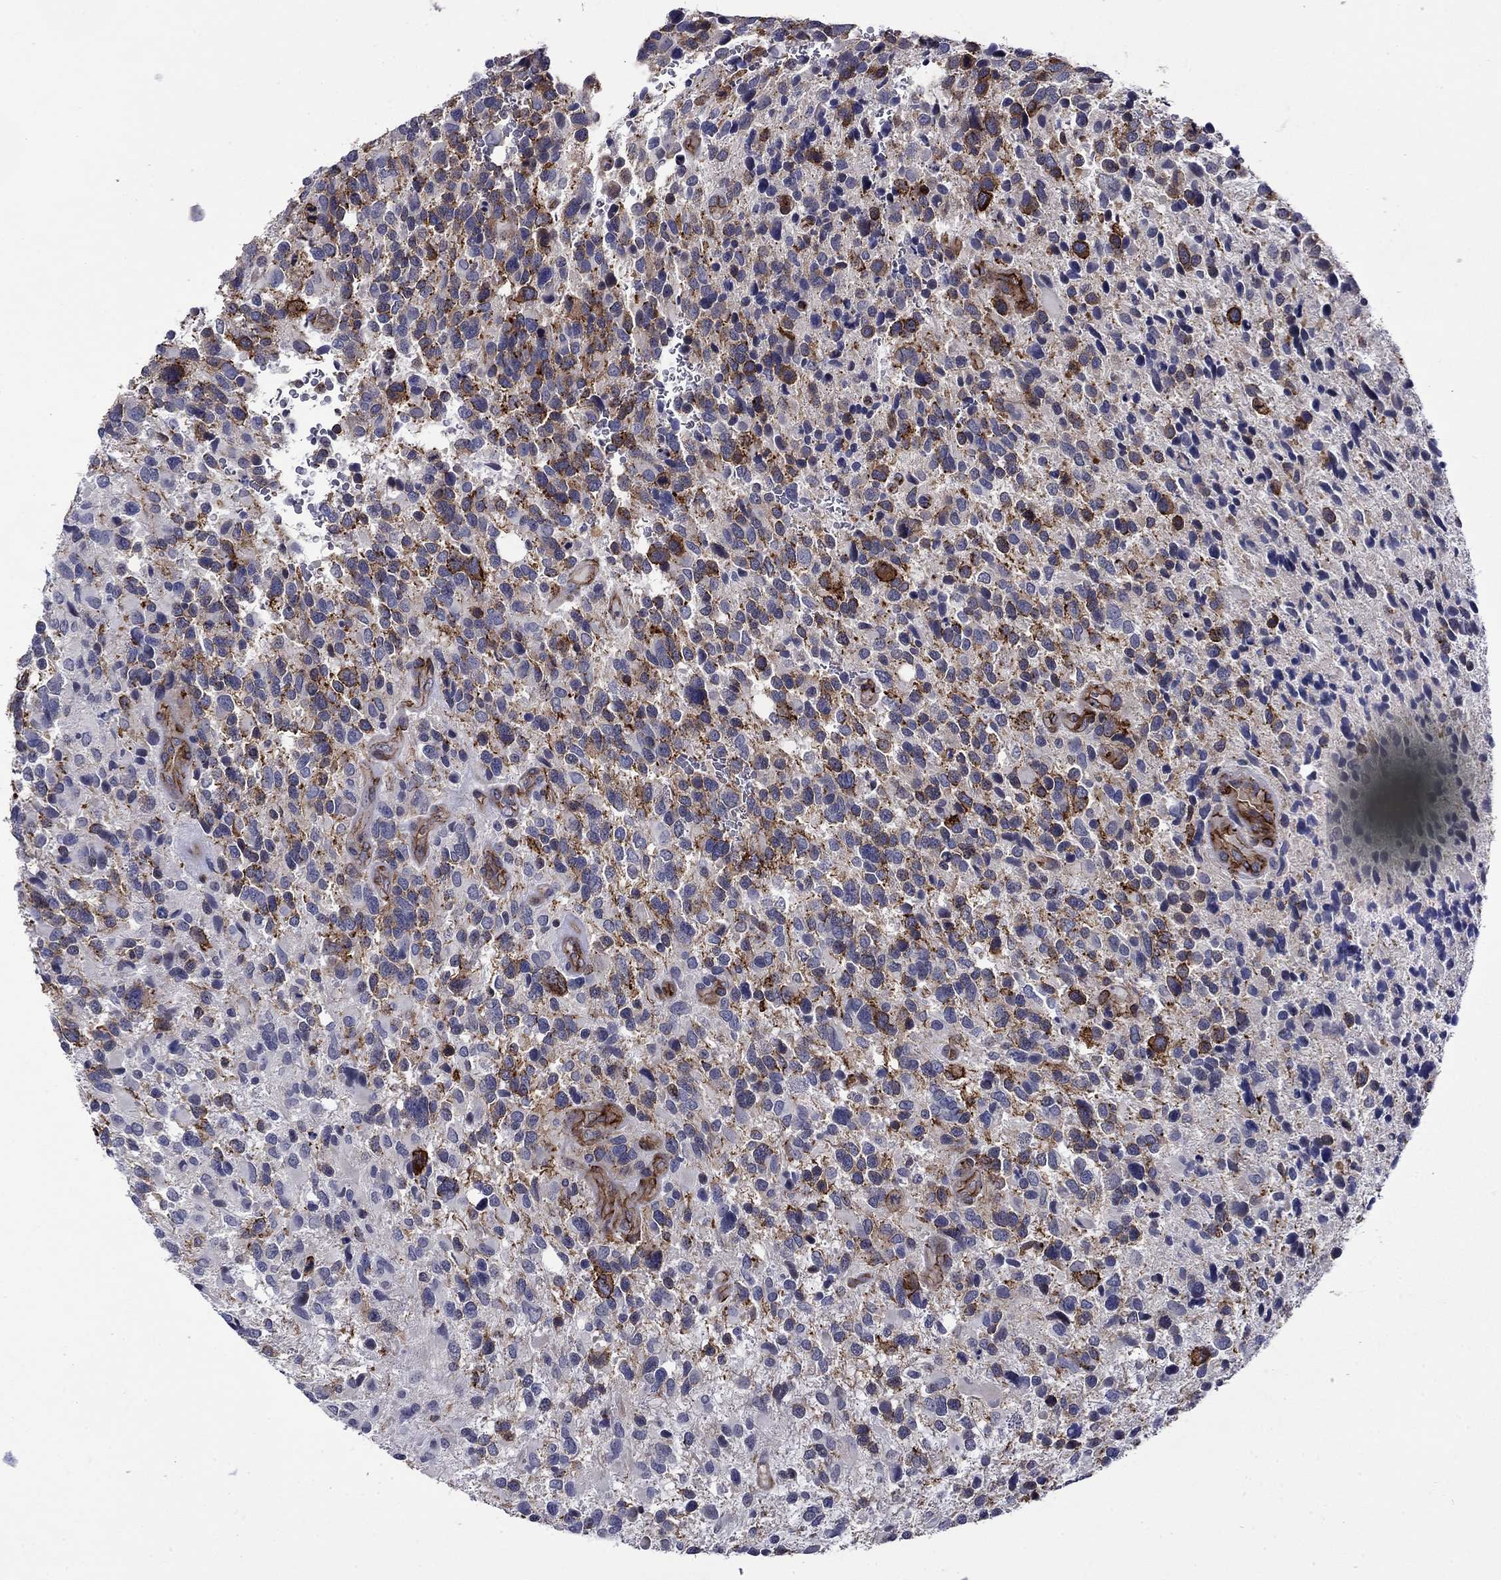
{"staining": {"intensity": "strong", "quantity": "<25%", "location": "cytoplasmic/membranous"}, "tissue": "glioma", "cell_type": "Tumor cells", "image_type": "cancer", "snomed": [{"axis": "morphology", "description": "Glioma, malignant, Low grade"}, {"axis": "topography", "description": "Brain"}], "caption": "Protein positivity by IHC demonstrates strong cytoplasmic/membranous positivity in approximately <25% of tumor cells in glioma.", "gene": "LMO7", "patient": {"sex": "female", "age": 32}}